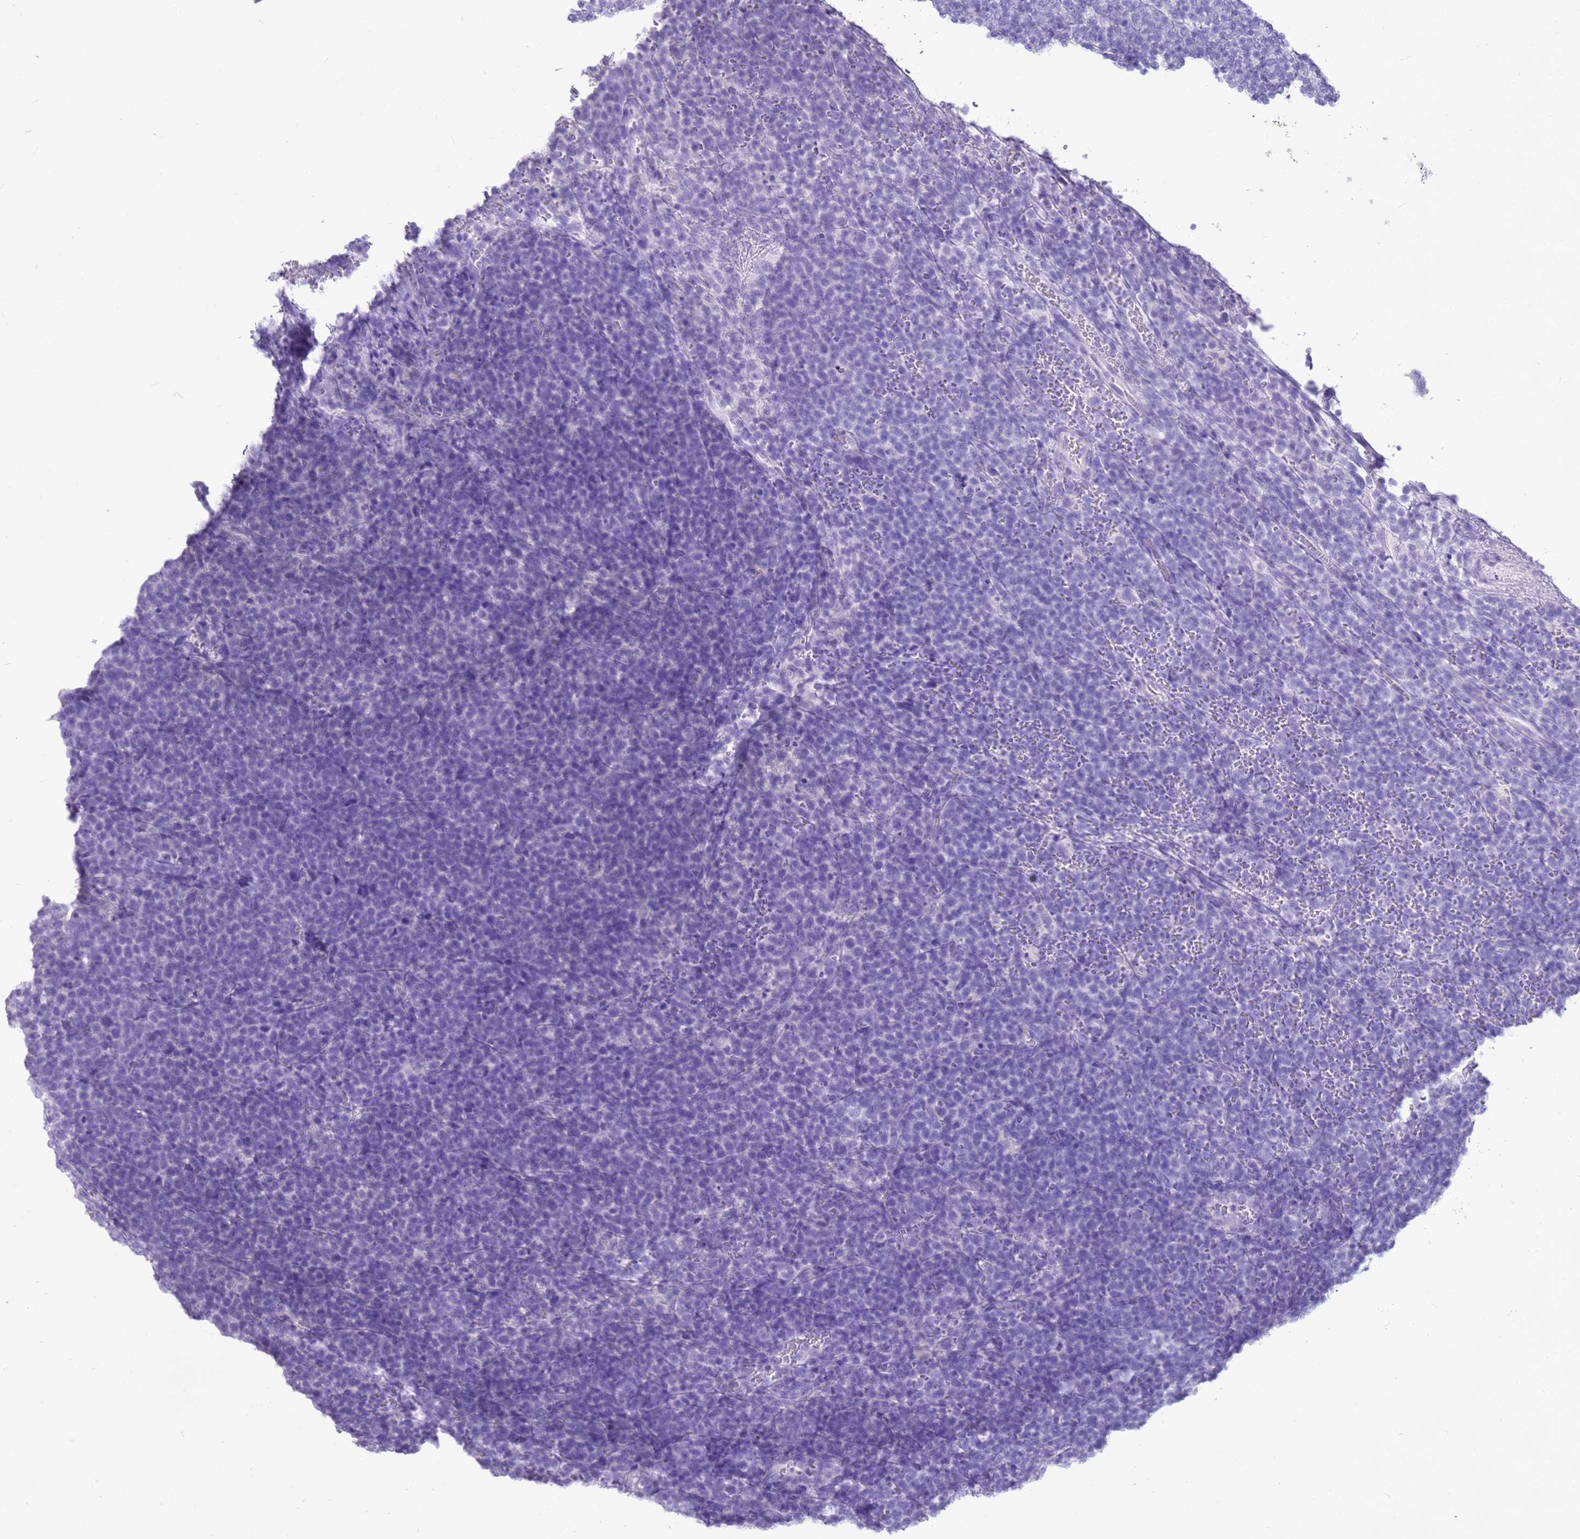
{"staining": {"intensity": "negative", "quantity": "none", "location": "none"}, "tissue": "lymphoma", "cell_type": "Tumor cells", "image_type": "cancer", "snomed": [{"axis": "morphology", "description": "Malignant lymphoma, non-Hodgkin's type, High grade"}, {"axis": "topography", "description": "Lymph node"}], "caption": "Tumor cells are negative for brown protein staining in malignant lymphoma, non-Hodgkin's type (high-grade).", "gene": "CA8", "patient": {"sex": "male", "age": 61}}